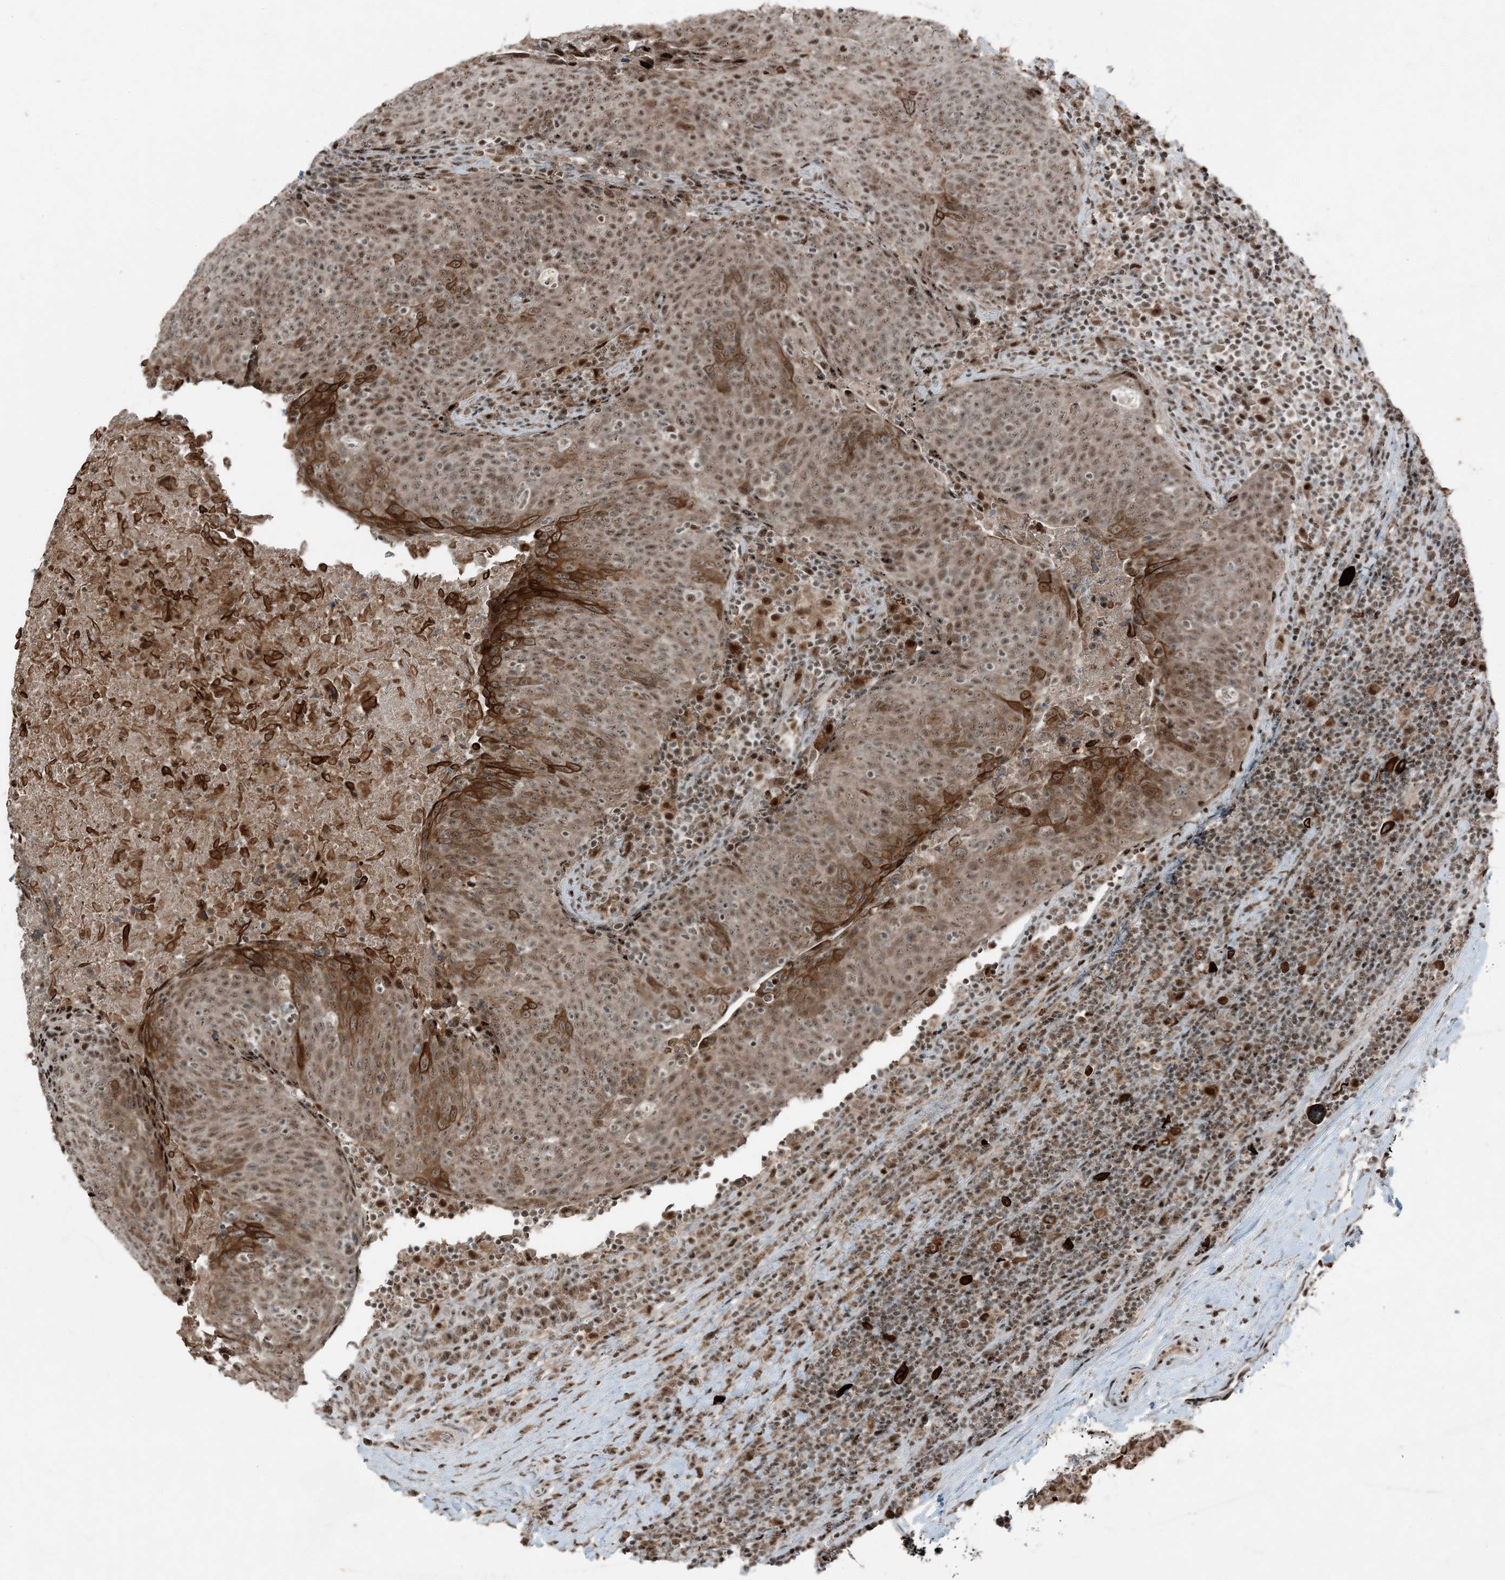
{"staining": {"intensity": "moderate", "quantity": ">75%", "location": "cytoplasmic/membranous,nuclear"}, "tissue": "head and neck cancer", "cell_type": "Tumor cells", "image_type": "cancer", "snomed": [{"axis": "morphology", "description": "Squamous cell carcinoma, NOS"}, {"axis": "morphology", "description": "Squamous cell carcinoma, metastatic, NOS"}, {"axis": "topography", "description": "Lymph node"}, {"axis": "topography", "description": "Head-Neck"}], "caption": "The micrograph displays a brown stain indicating the presence of a protein in the cytoplasmic/membranous and nuclear of tumor cells in head and neck squamous cell carcinoma. The protein is stained brown, and the nuclei are stained in blue (DAB IHC with brightfield microscopy, high magnification).", "gene": "TADA2B", "patient": {"sex": "male", "age": 62}}